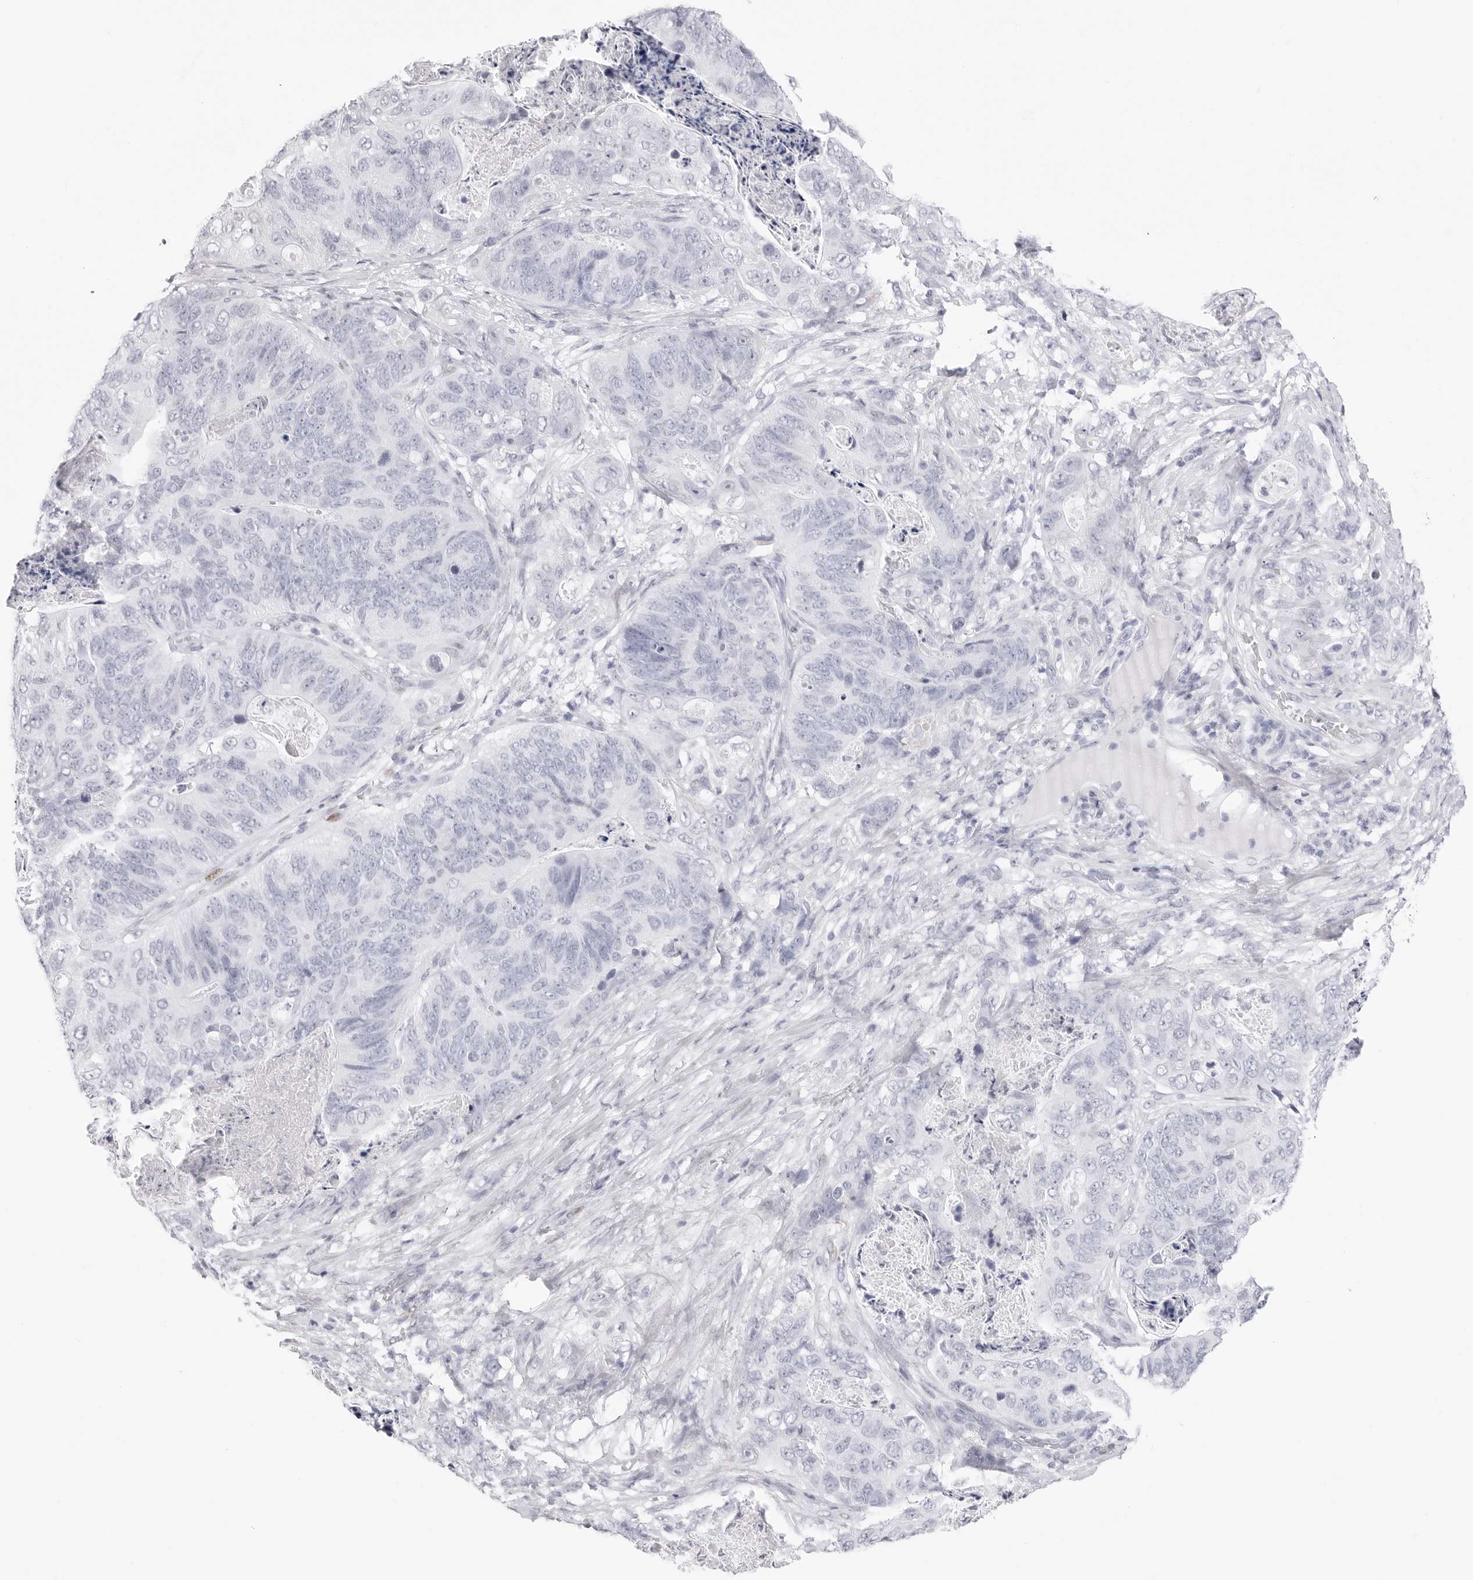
{"staining": {"intensity": "negative", "quantity": "none", "location": "none"}, "tissue": "stomach cancer", "cell_type": "Tumor cells", "image_type": "cancer", "snomed": [{"axis": "morphology", "description": "Normal tissue, NOS"}, {"axis": "morphology", "description": "Adenocarcinoma, NOS"}, {"axis": "topography", "description": "Stomach"}], "caption": "Human stomach adenocarcinoma stained for a protein using immunohistochemistry exhibits no staining in tumor cells.", "gene": "TSSK1B", "patient": {"sex": "female", "age": 89}}